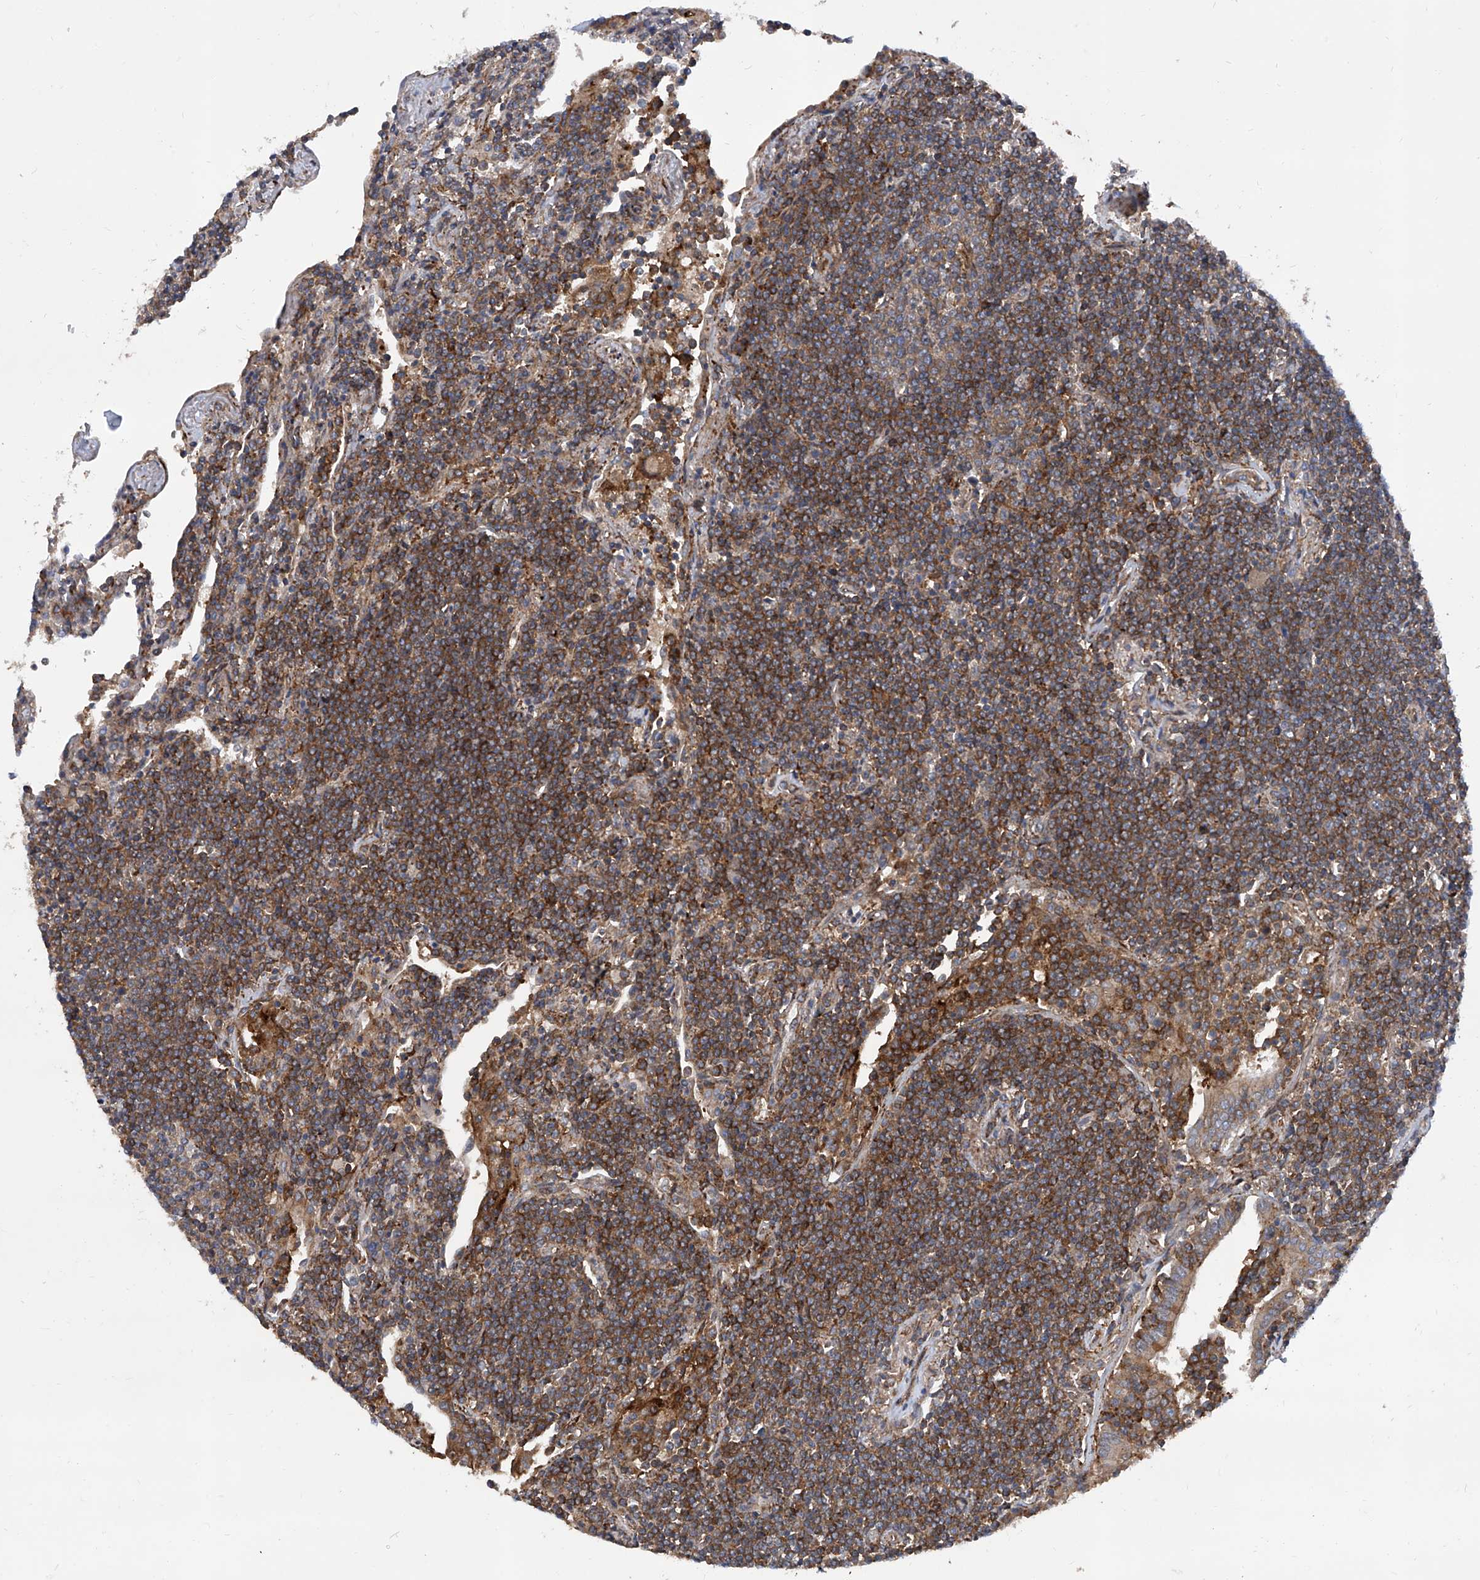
{"staining": {"intensity": "strong", "quantity": ">75%", "location": "cytoplasmic/membranous"}, "tissue": "lymphoma", "cell_type": "Tumor cells", "image_type": "cancer", "snomed": [{"axis": "morphology", "description": "Malignant lymphoma, non-Hodgkin's type, Low grade"}, {"axis": "topography", "description": "Lung"}], "caption": "The photomicrograph reveals staining of lymphoma, revealing strong cytoplasmic/membranous protein positivity (brown color) within tumor cells.", "gene": "SMAP1", "patient": {"sex": "female", "age": 71}}